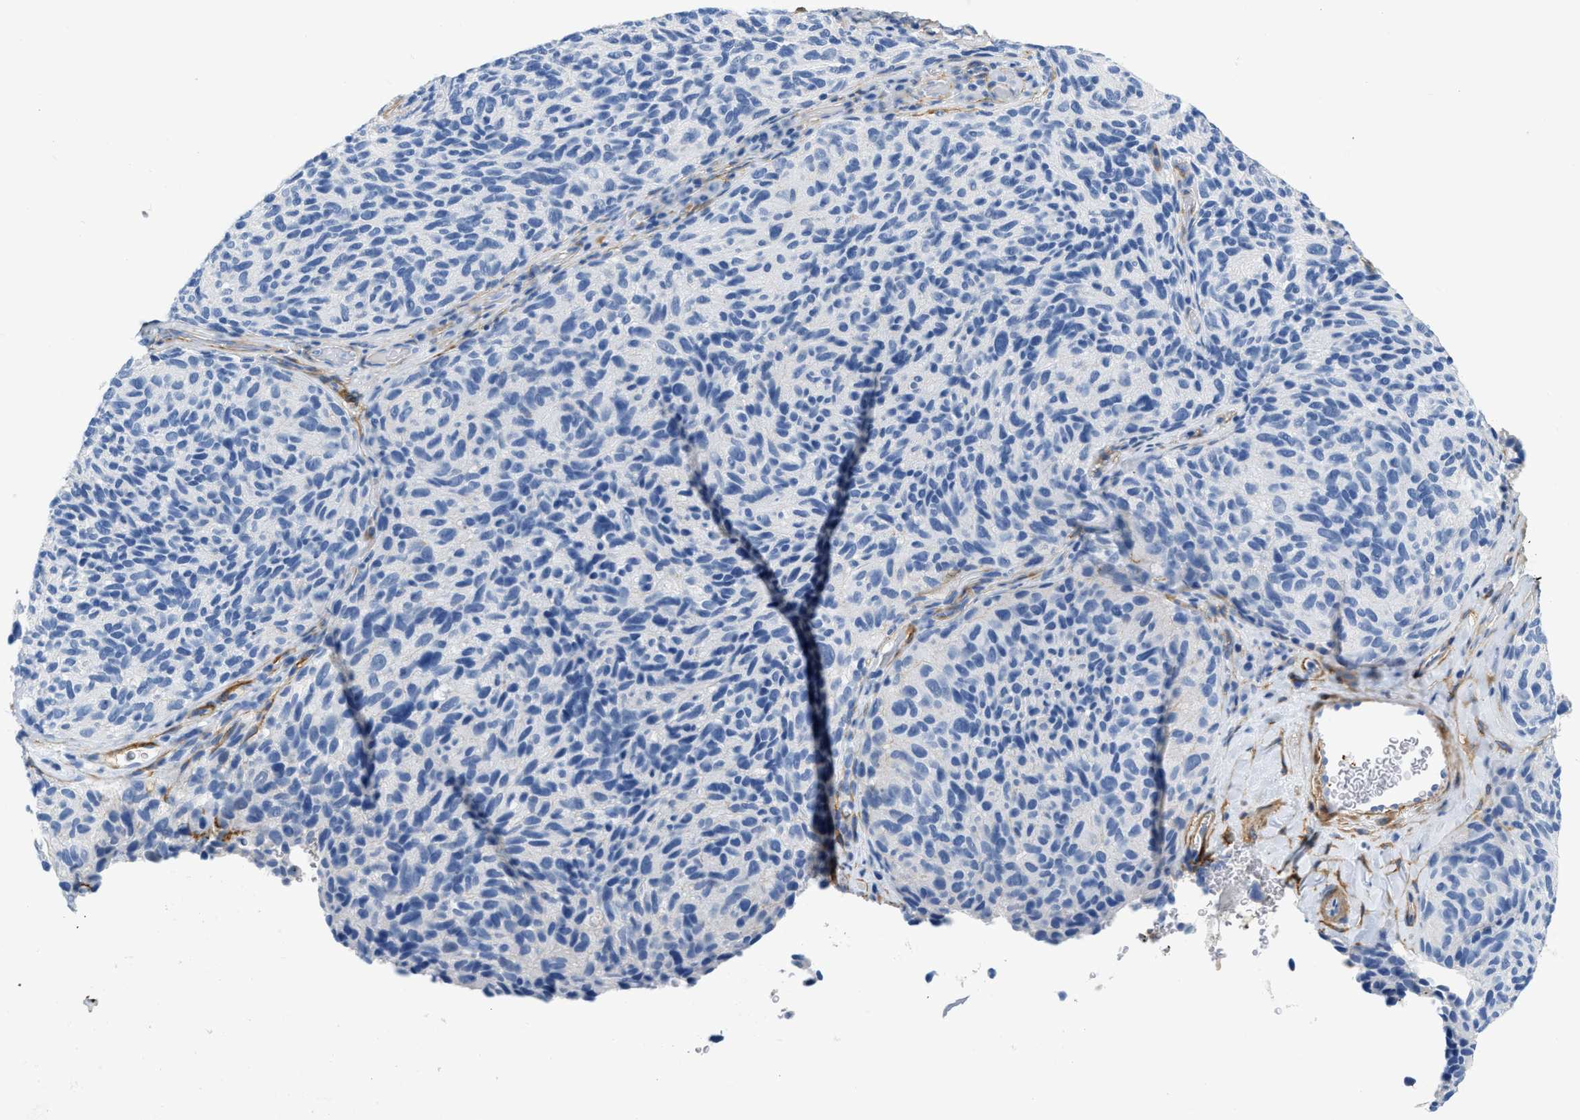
{"staining": {"intensity": "negative", "quantity": "none", "location": "none"}, "tissue": "melanoma", "cell_type": "Tumor cells", "image_type": "cancer", "snomed": [{"axis": "morphology", "description": "Malignant melanoma, NOS"}, {"axis": "topography", "description": "Skin"}], "caption": "Human malignant melanoma stained for a protein using IHC demonstrates no staining in tumor cells.", "gene": "PDGFRB", "patient": {"sex": "female", "age": 73}}